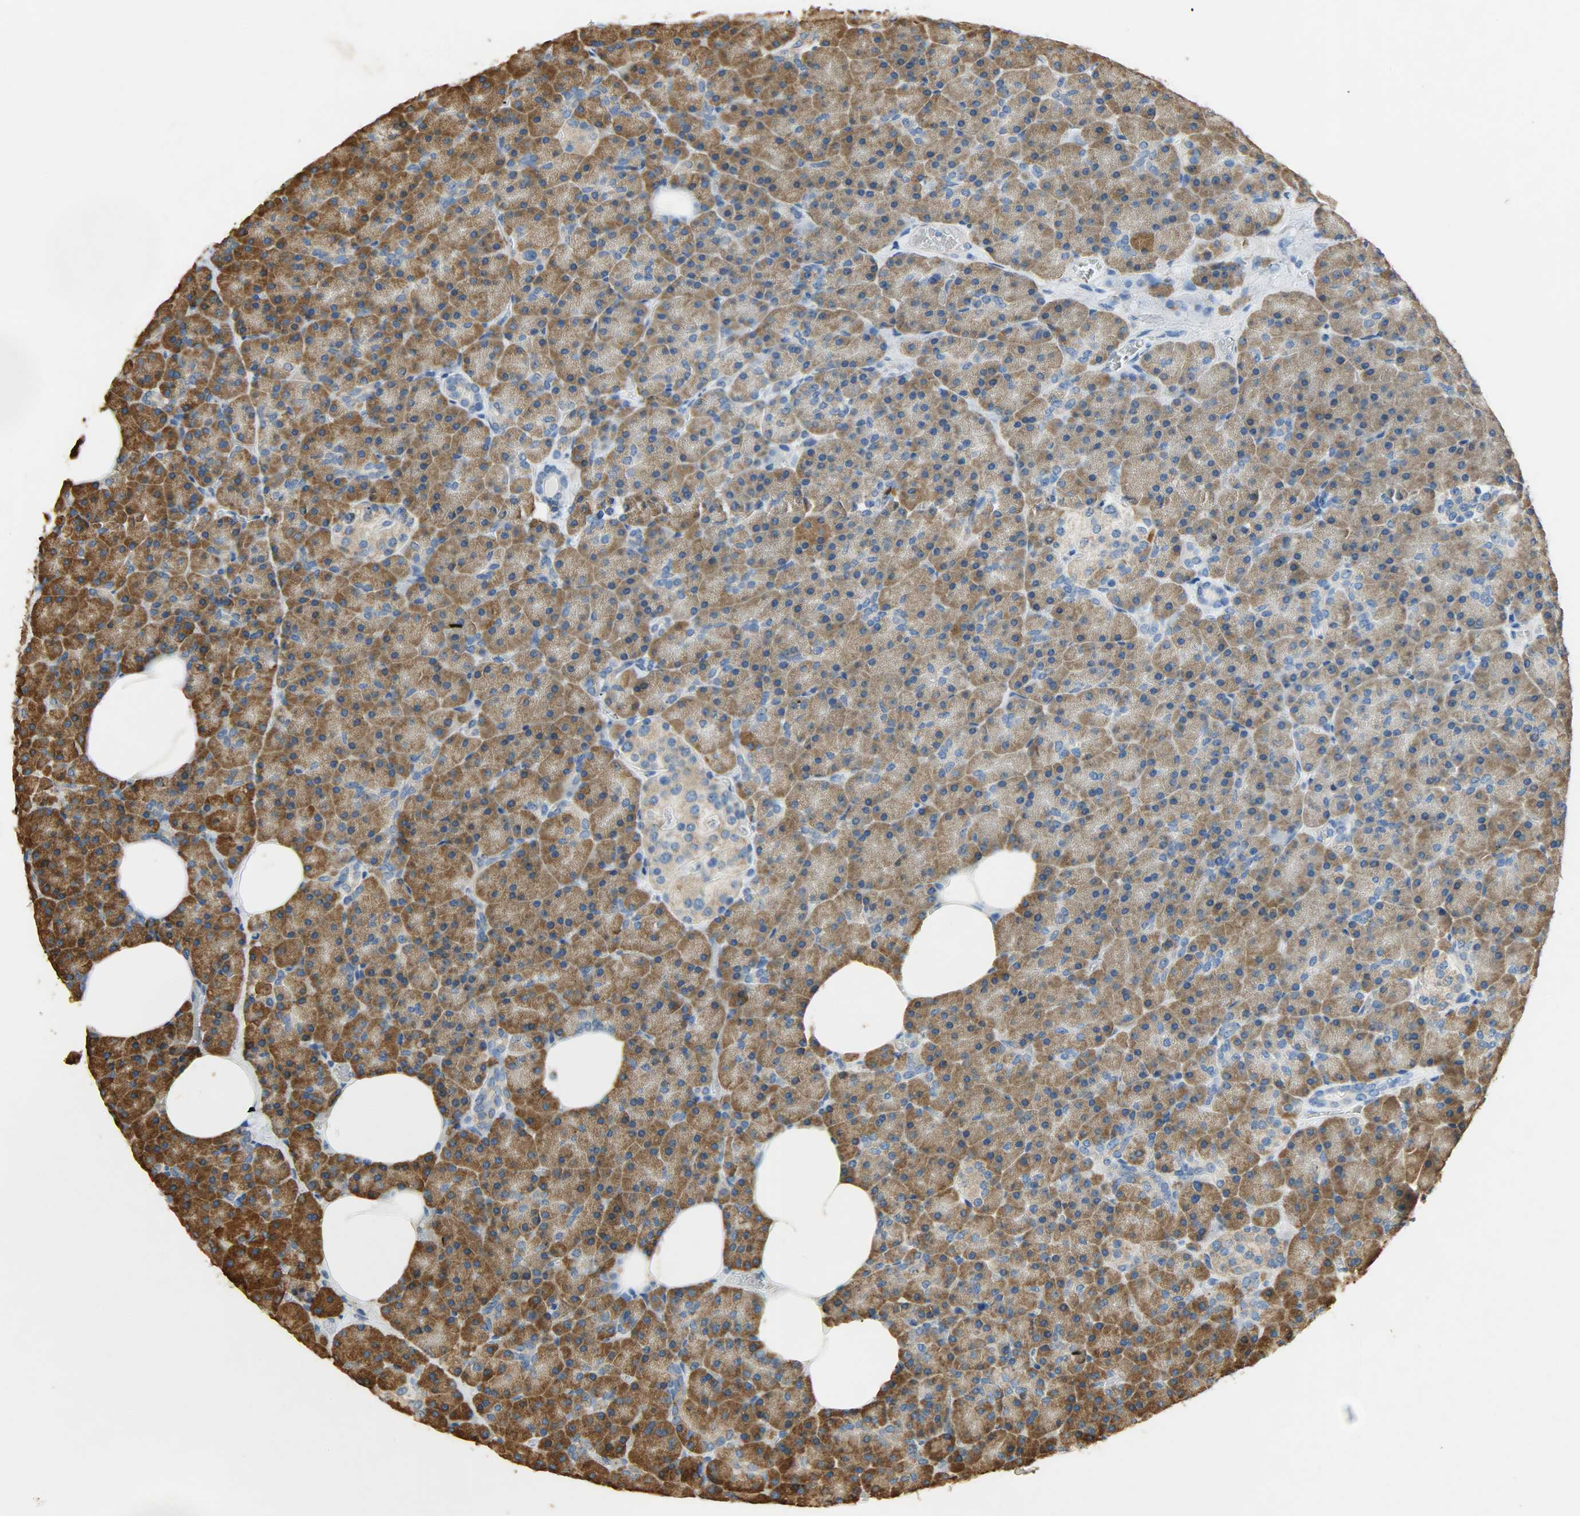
{"staining": {"intensity": "moderate", "quantity": ">75%", "location": "cytoplasmic/membranous"}, "tissue": "pancreas", "cell_type": "Exocrine glandular cells", "image_type": "normal", "snomed": [{"axis": "morphology", "description": "Normal tissue, NOS"}, {"axis": "topography", "description": "Pancreas"}], "caption": "The immunohistochemical stain labels moderate cytoplasmic/membranous positivity in exocrine glandular cells of unremarkable pancreas. The staining was performed using DAB (3,3'-diaminobenzidine) to visualize the protein expression in brown, while the nuclei were stained in blue with hematoxylin (Magnification: 20x).", "gene": "HSPA5", "patient": {"sex": "female", "age": 35}}